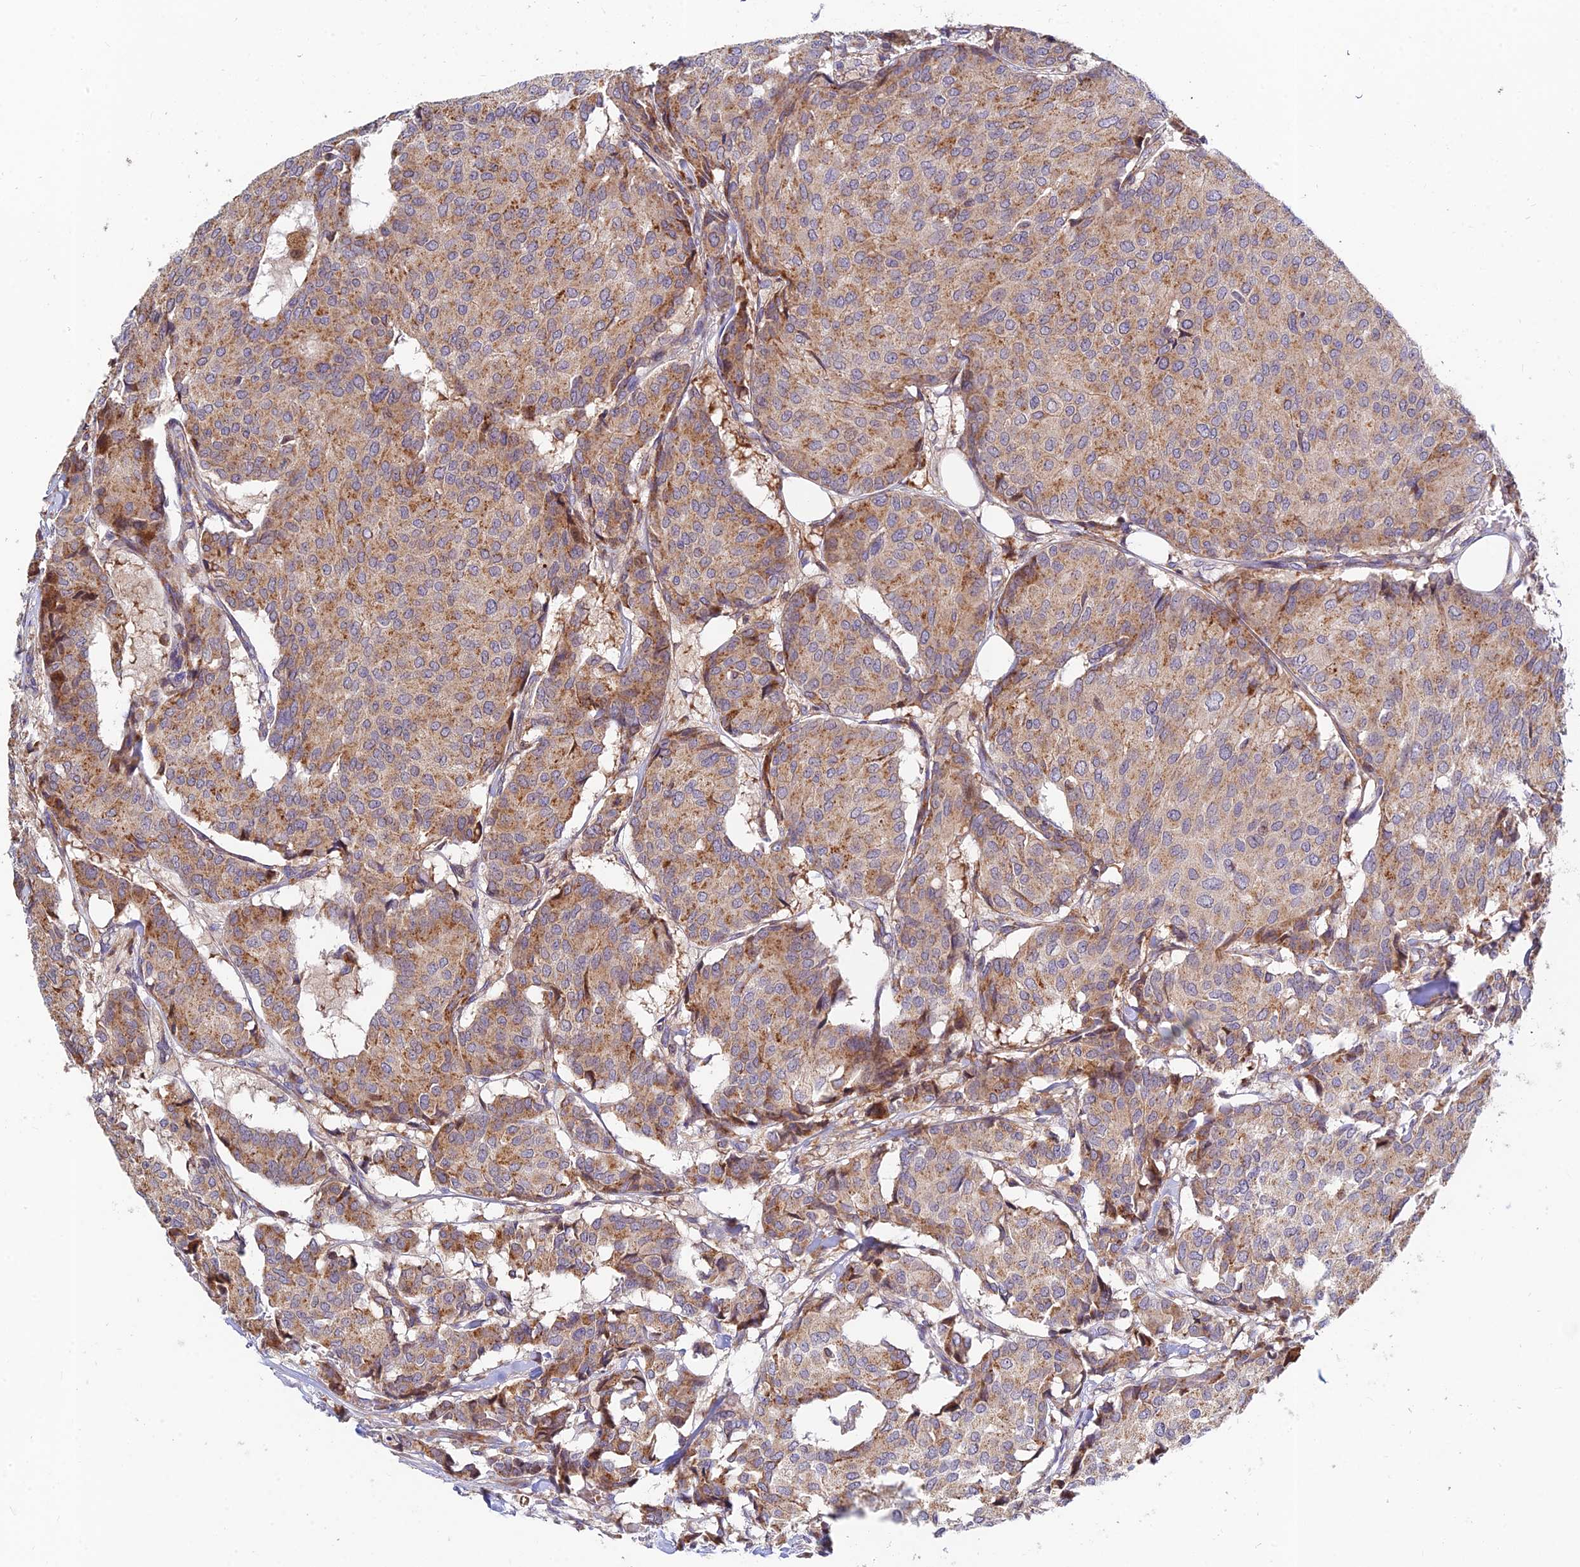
{"staining": {"intensity": "moderate", "quantity": ">75%", "location": "cytoplasmic/membranous"}, "tissue": "breast cancer", "cell_type": "Tumor cells", "image_type": "cancer", "snomed": [{"axis": "morphology", "description": "Duct carcinoma"}, {"axis": "topography", "description": "Breast"}], "caption": "Immunohistochemical staining of breast cancer exhibits moderate cytoplasmic/membranous protein expression in about >75% of tumor cells.", "gene": "FUOM", "patient": {"sex": "female", "age": 75}}